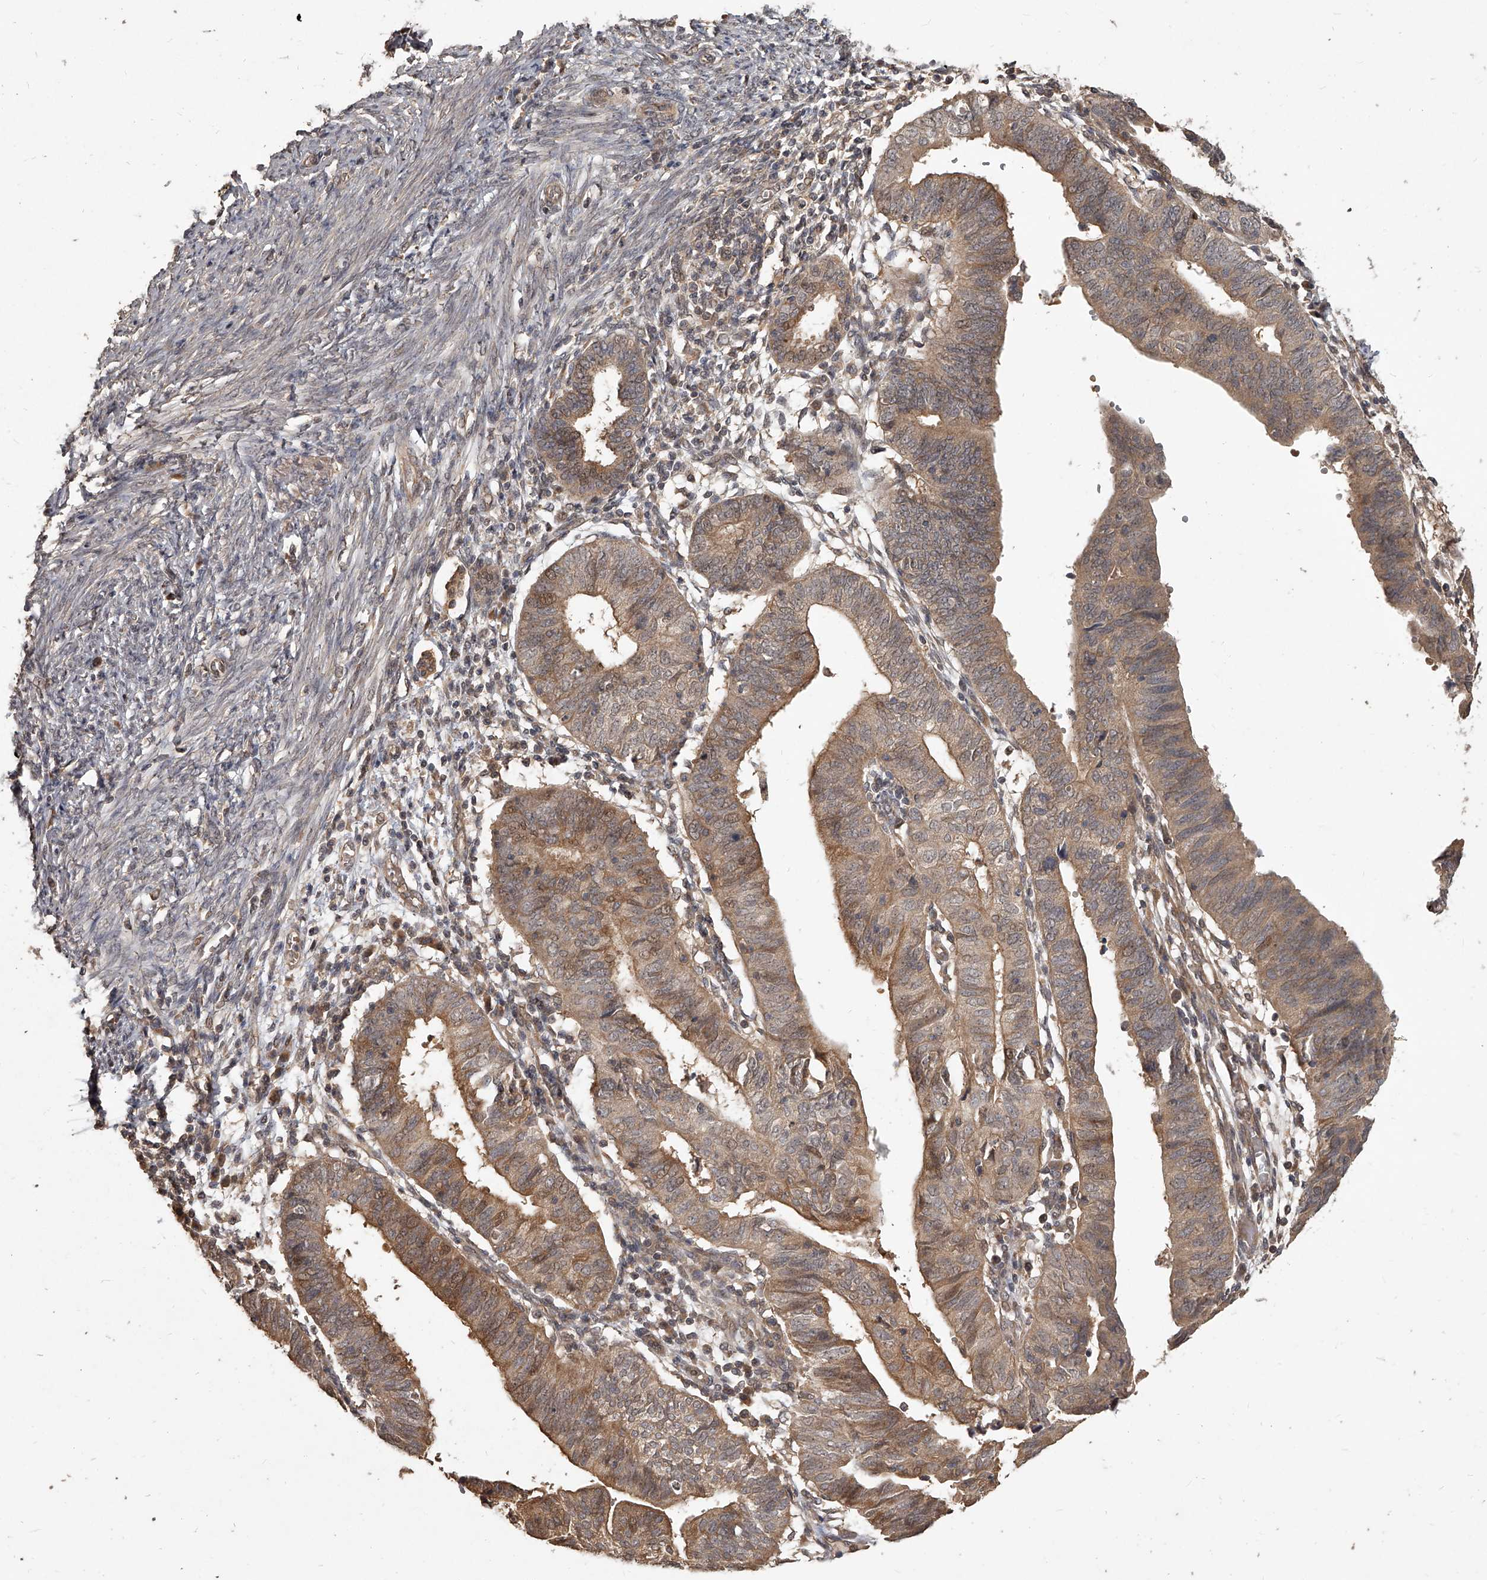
{"staining": {"intensity": "moderate", "quantity": ">75%", "location": "cytoplasmic/membranous"}, "tissue": "endometrial cancer", "cell_type": "Tumor cells", "image_type": "cancer", "snomed": [{"axis": "morphology", "description": "Adenocarcinoma, NOS"}, {"axis": "topography", "description": "Uterus"}], "caption": "Immunohistochemistry (IHC) of endometrial cancer shows medium levels of moderate cytoplasmic/membranous expression in about >75% of tumor cells.", "gene": "SLC37A1", "patient": {"sex": "female", "age": 77}}